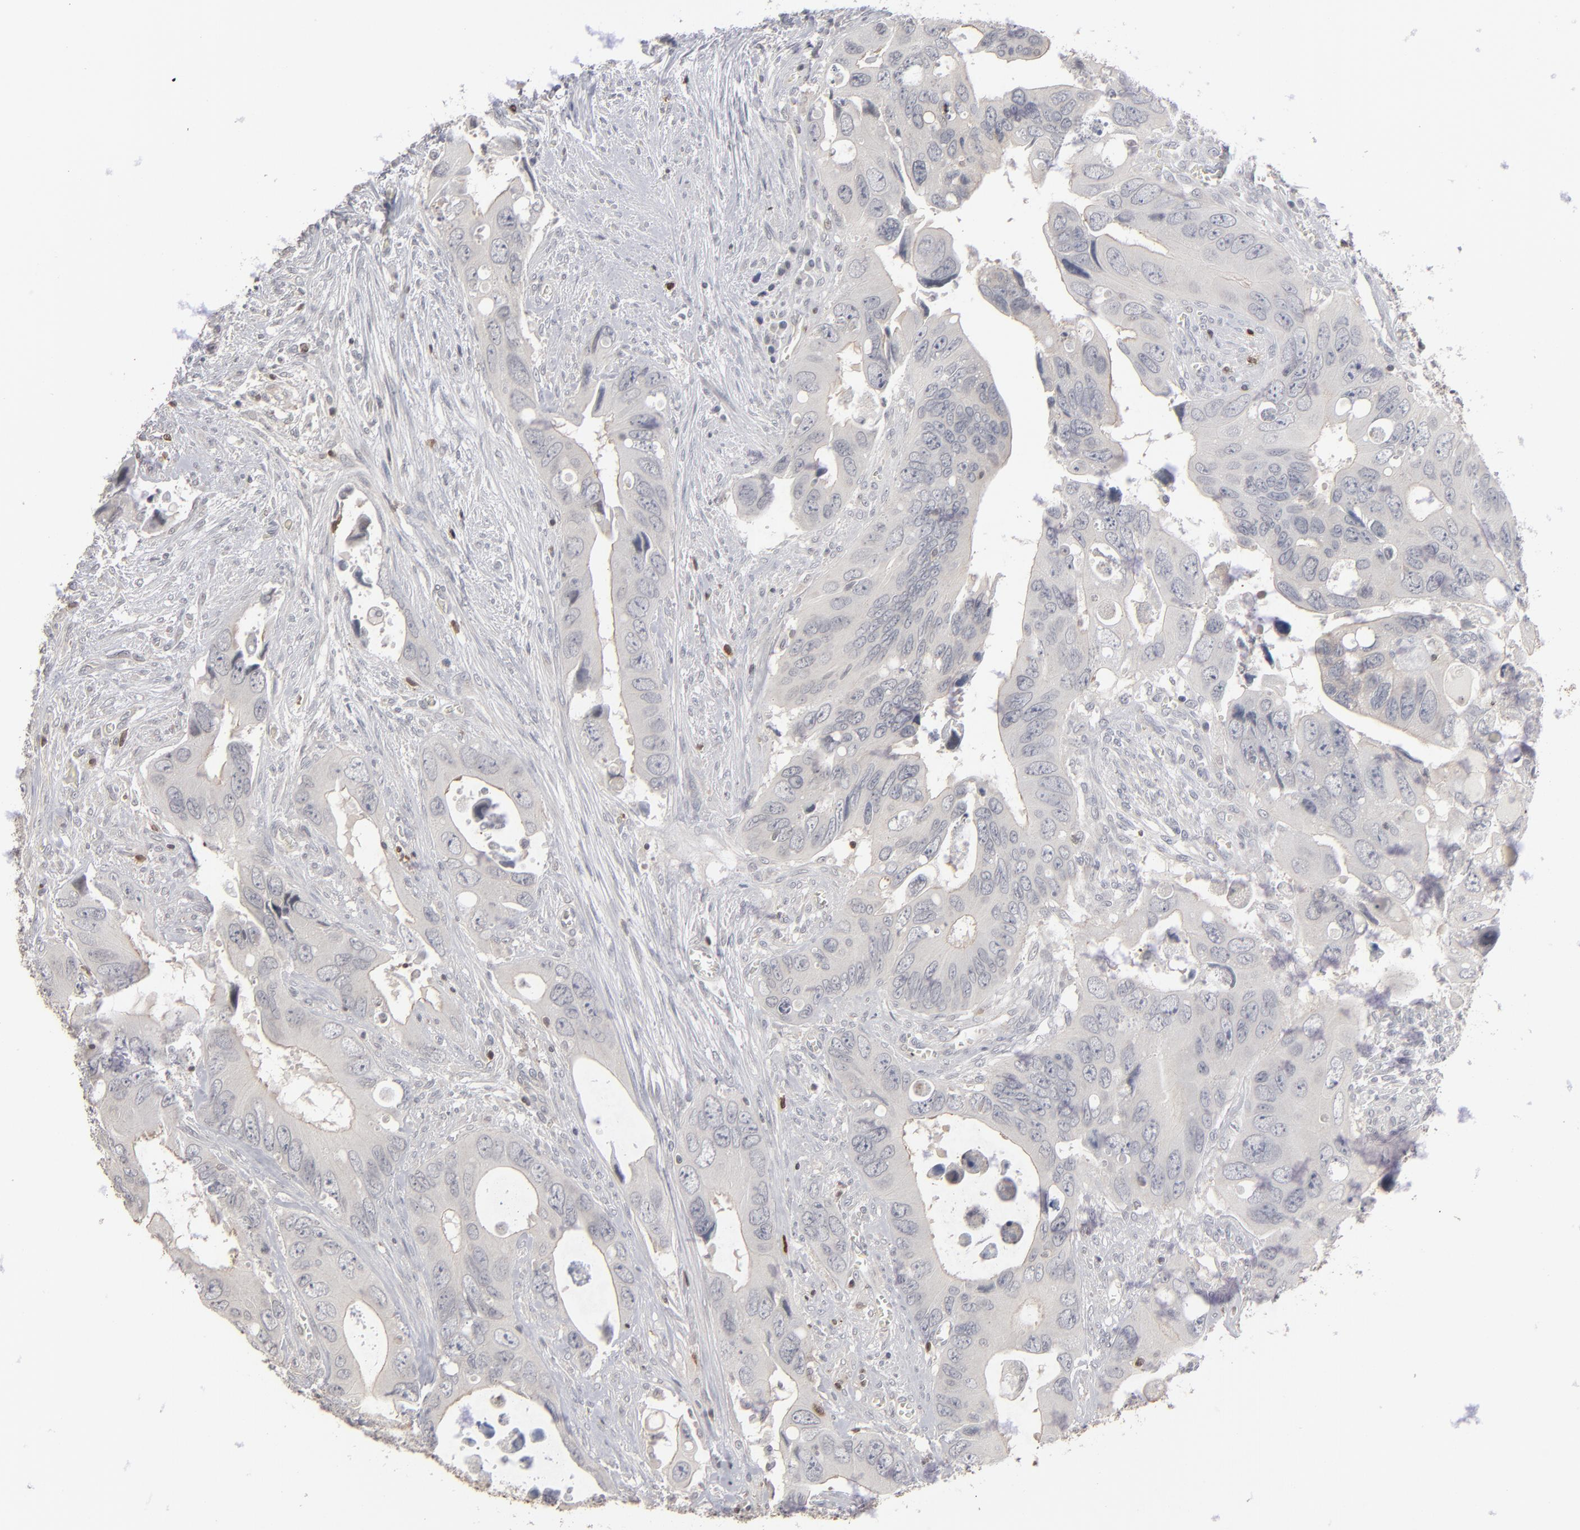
{"staining": {"intensity": "weak", "quantity": ">75%", "location": "cytoplasmic/membranous"}, "tissue": "colorectal cancer", "cell_type": "Tumor cells", "image_type": "cancer", "snomed": [{"axis": "morphology", "description": "Adenocarcinoma, NOS"}, {"axis": "topography", "description": "Rectum"}], "caption": "IHC of adenocarcinoma (colorectal) demonstrates low levels of weak cytoplasmic/membranous staining in approximately >75% of tumor cells.", "gene": "STAT4", "patient": {"sex": "male", "age": 70}}